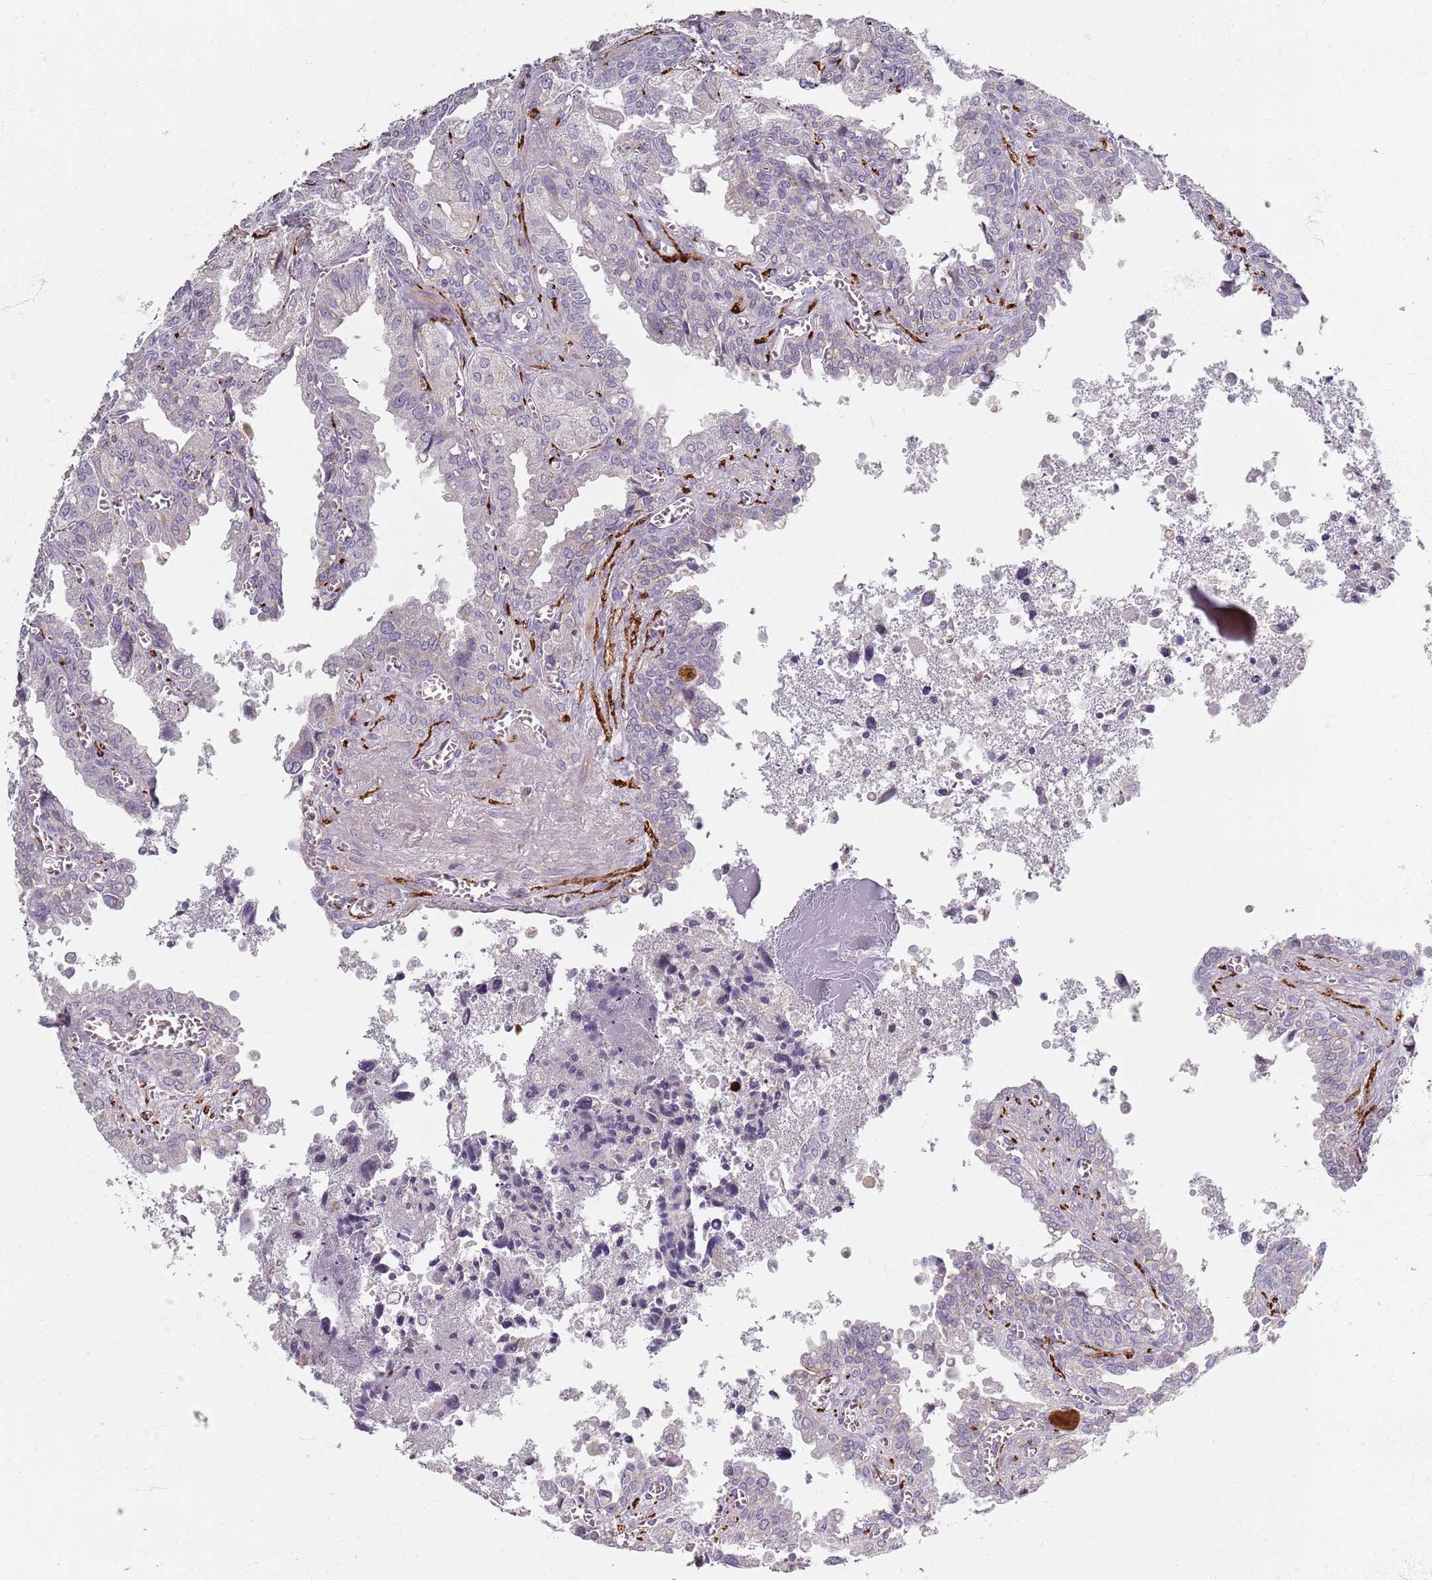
{"staining": {"intensity": "negative", "quantity": "none", "location": "none"}, "tissue": "seminal vesicle", "cell_type": "Glandular cells", "image_type": "normal", "snomed": [{"axis": "morphology", "description": "Normal tissue, NOS"}, {"axis": "topography", "description": "Seminal veicle"}], "caption": "A histopathology image of seminal vesicle stained for a protein displays no brown staining in glandular cells.", "gene": "SYNGR3", "patient": {"sex": "male", "age": 67}}